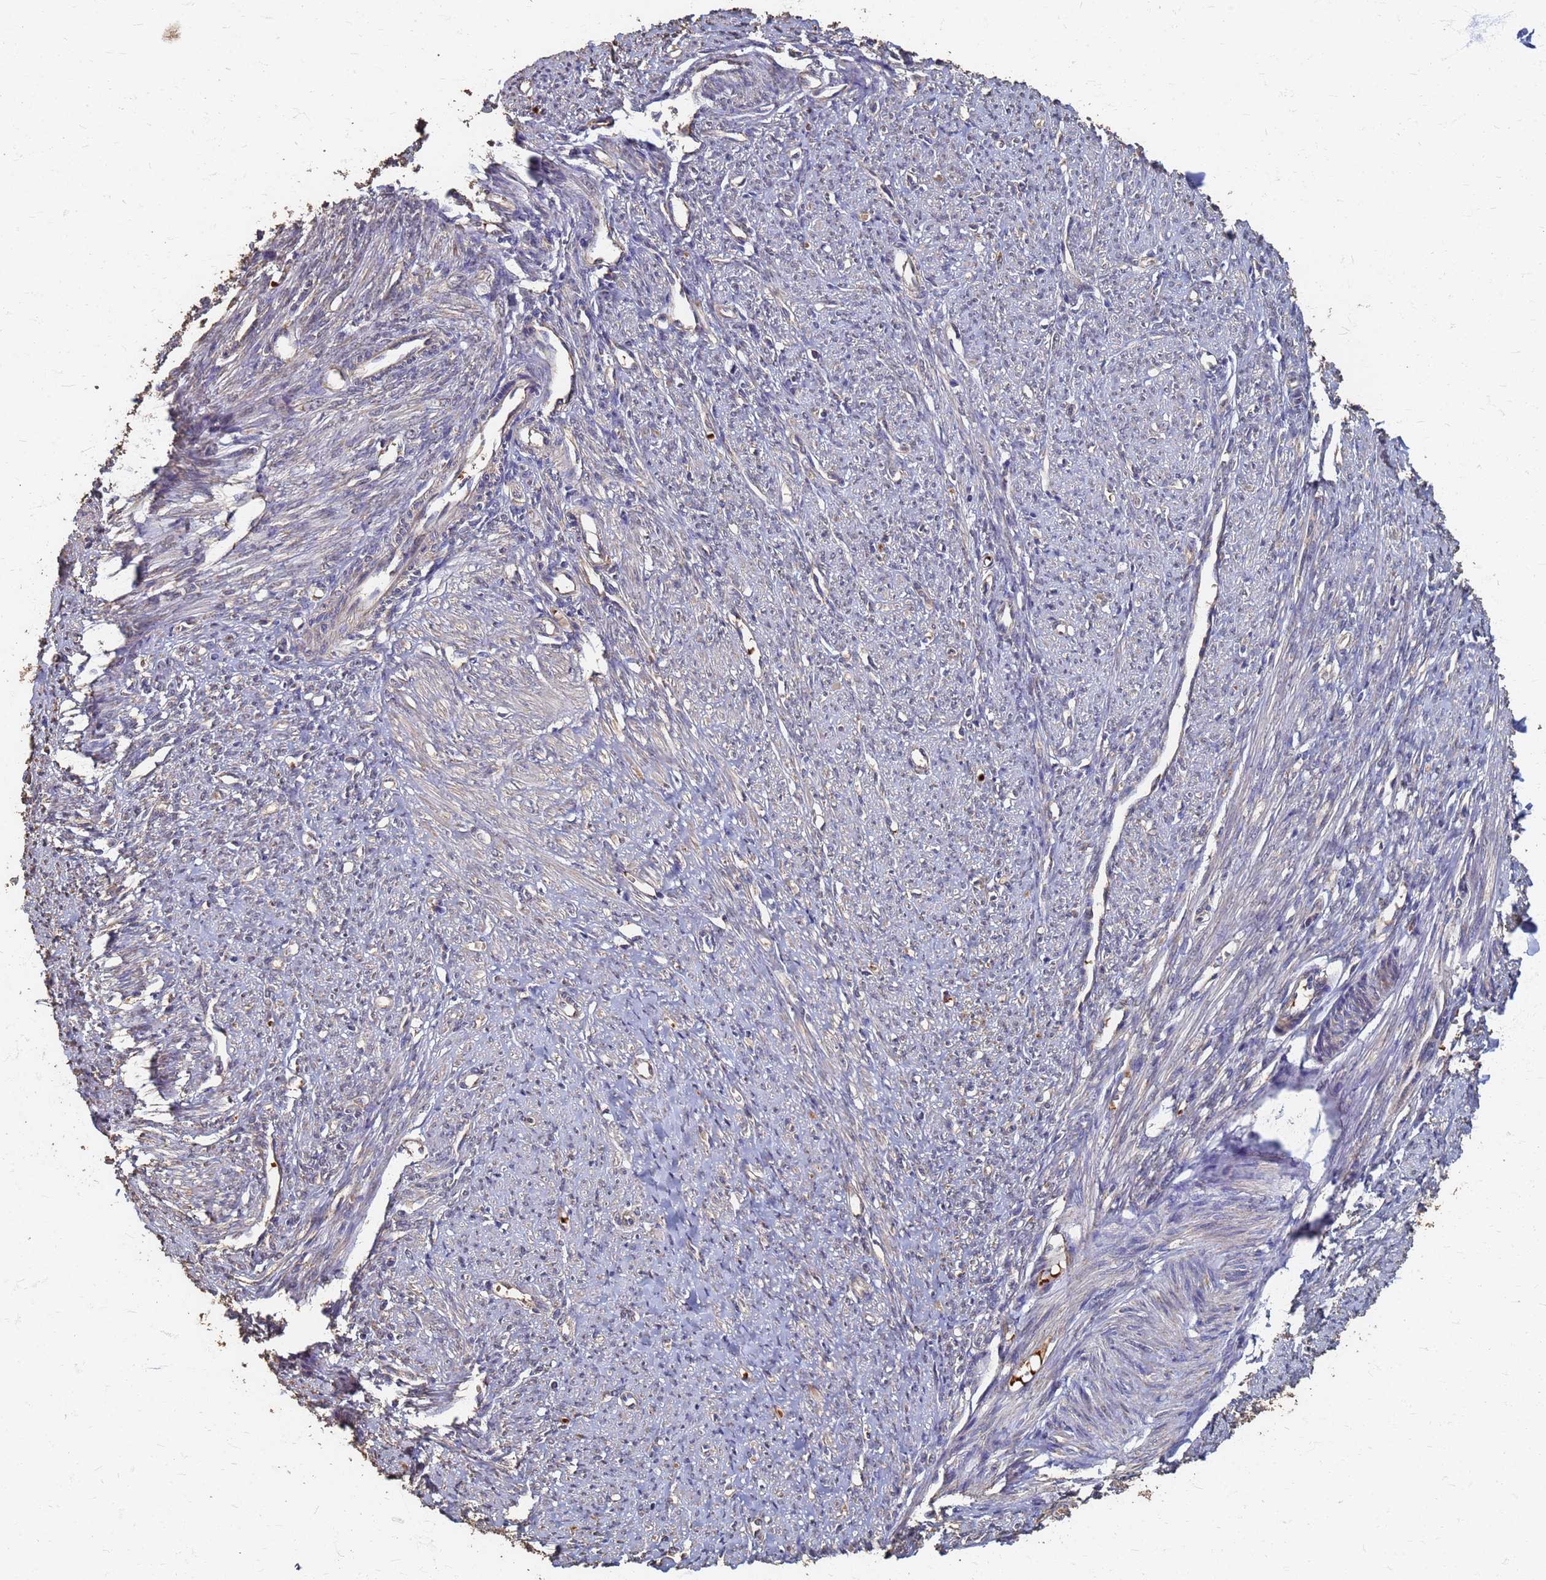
{"staining": {"intensity": "moderate", "quantity": "25%-75%", "location": "cytoplasmic/membranous"}, "tissue": "smooth muscle", "cell_type": "Smooth muscle cells", "image_type": "normal", "snomed": [{"axis": "morphology", "description": "Normal tissue, NOS"}, {"axis": "topography", "description": "Smooth muscle"}, {"axis": "topography", "description": "Uterus"}], "caption": "Smooth muscle stained with DAB (3,3'-diaminobenzidine) immunohistochemistry (IHC) demonstrates medium levels of moderate cytoplasmic/membranous positivity in approximately 25%-75% of smooth muscle cells.", "gene": "DPH5", "patient": {"sex": "female", "age": 59}}